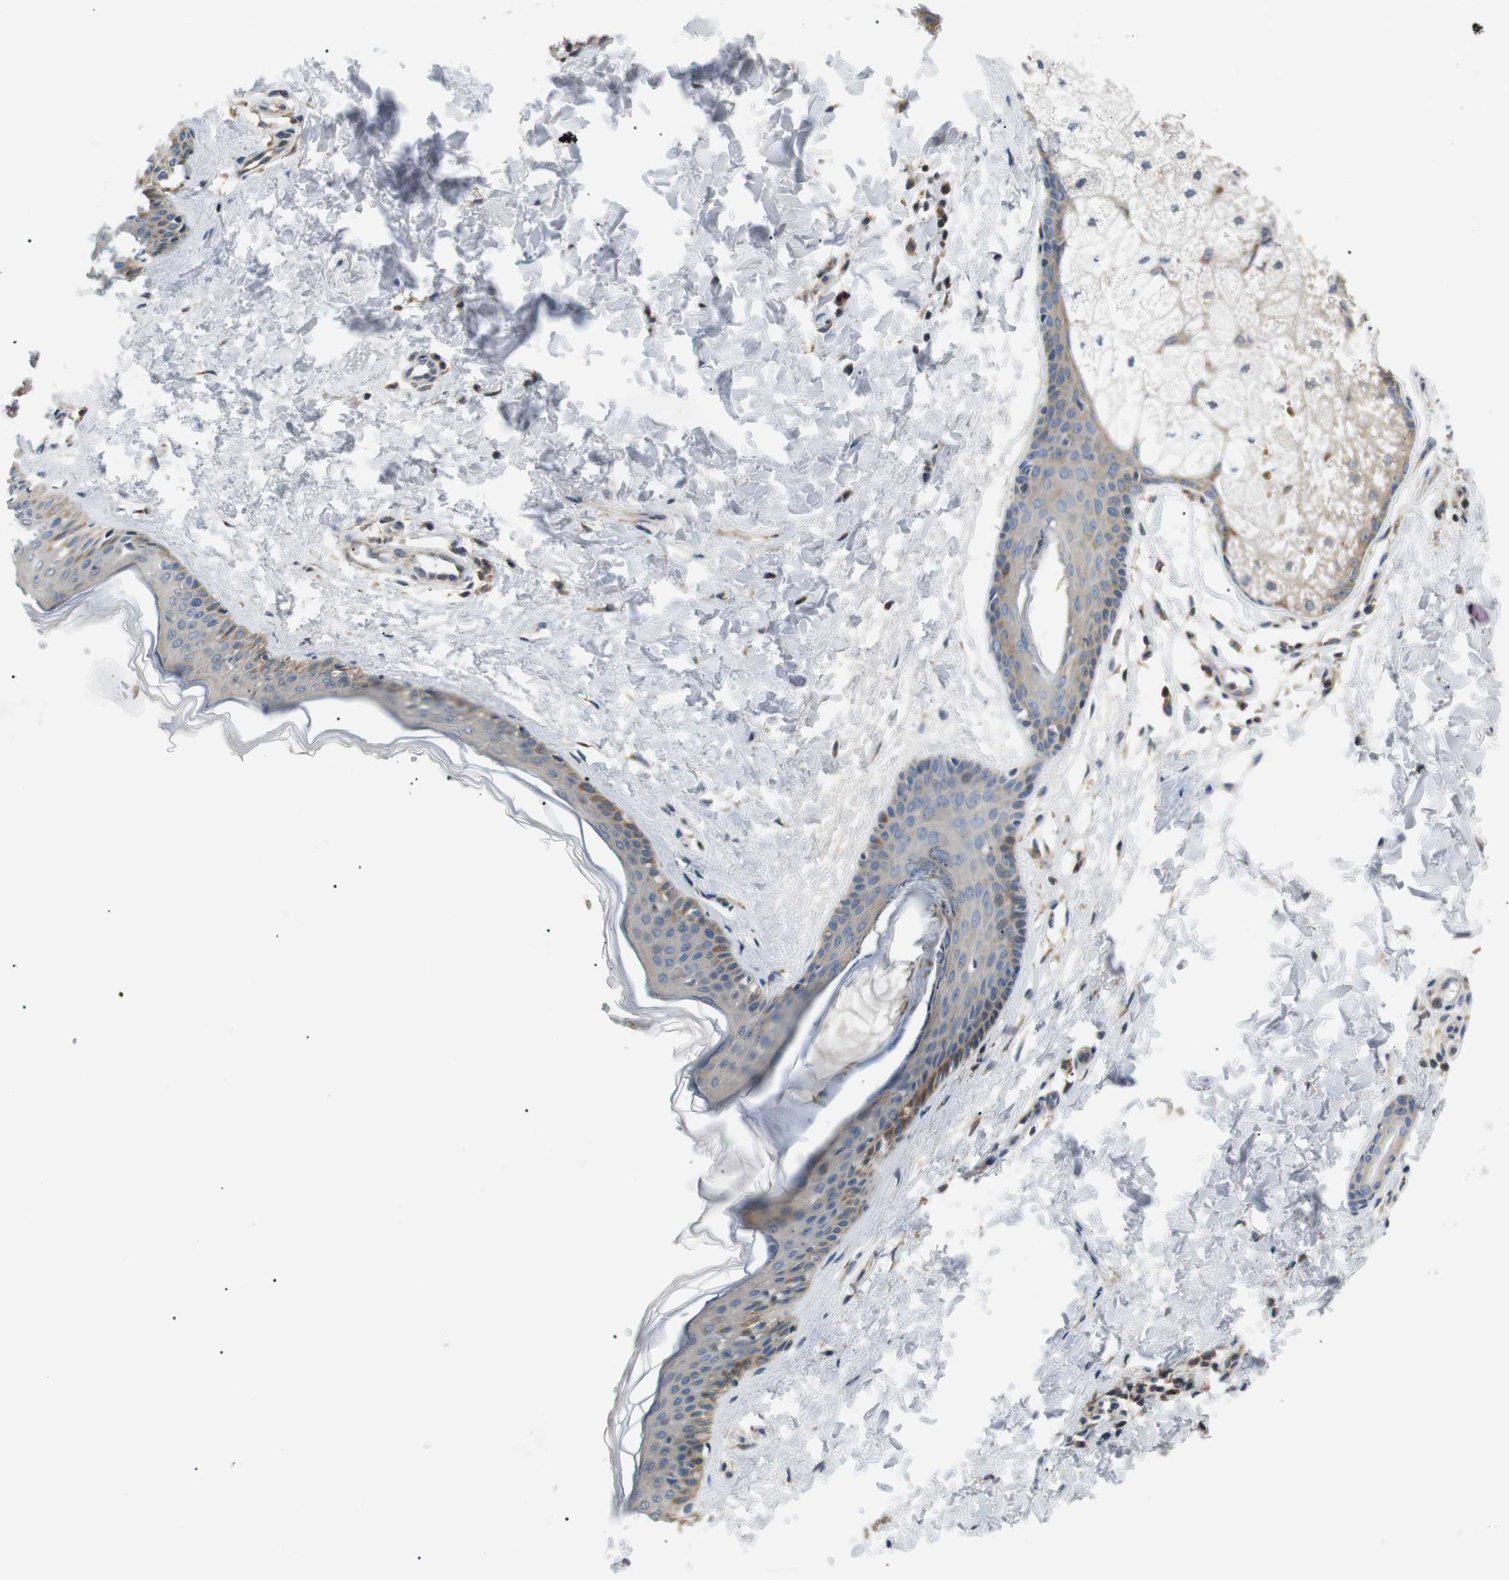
{"staining": {"intensity": "weak", "quantity": "25%-75%", "location": "cytoplasmic/membranous"}, "tissue": "skin", "cell_type": "Fibroblasts", "image_type": "normal", "snomed": [{"axis": "morphology", "description": "Normal tissue, NOS"}, {"axis": "topography", "description": "Skin"}], "caption": "Skin stained with DAB (3,3'-diaminobenzidine) immunohistochemistry (IHC) displays low levels of weak cytoplasmic/membranous positivity in approximately 25%-75% of fibroblasts. (DAB (3,3'-diaminobenzidine) = brown stain, brightfield microscopy at high magnification).", "gene": "DIPK1A", "patient": {"sex": "female", "age": 41}}